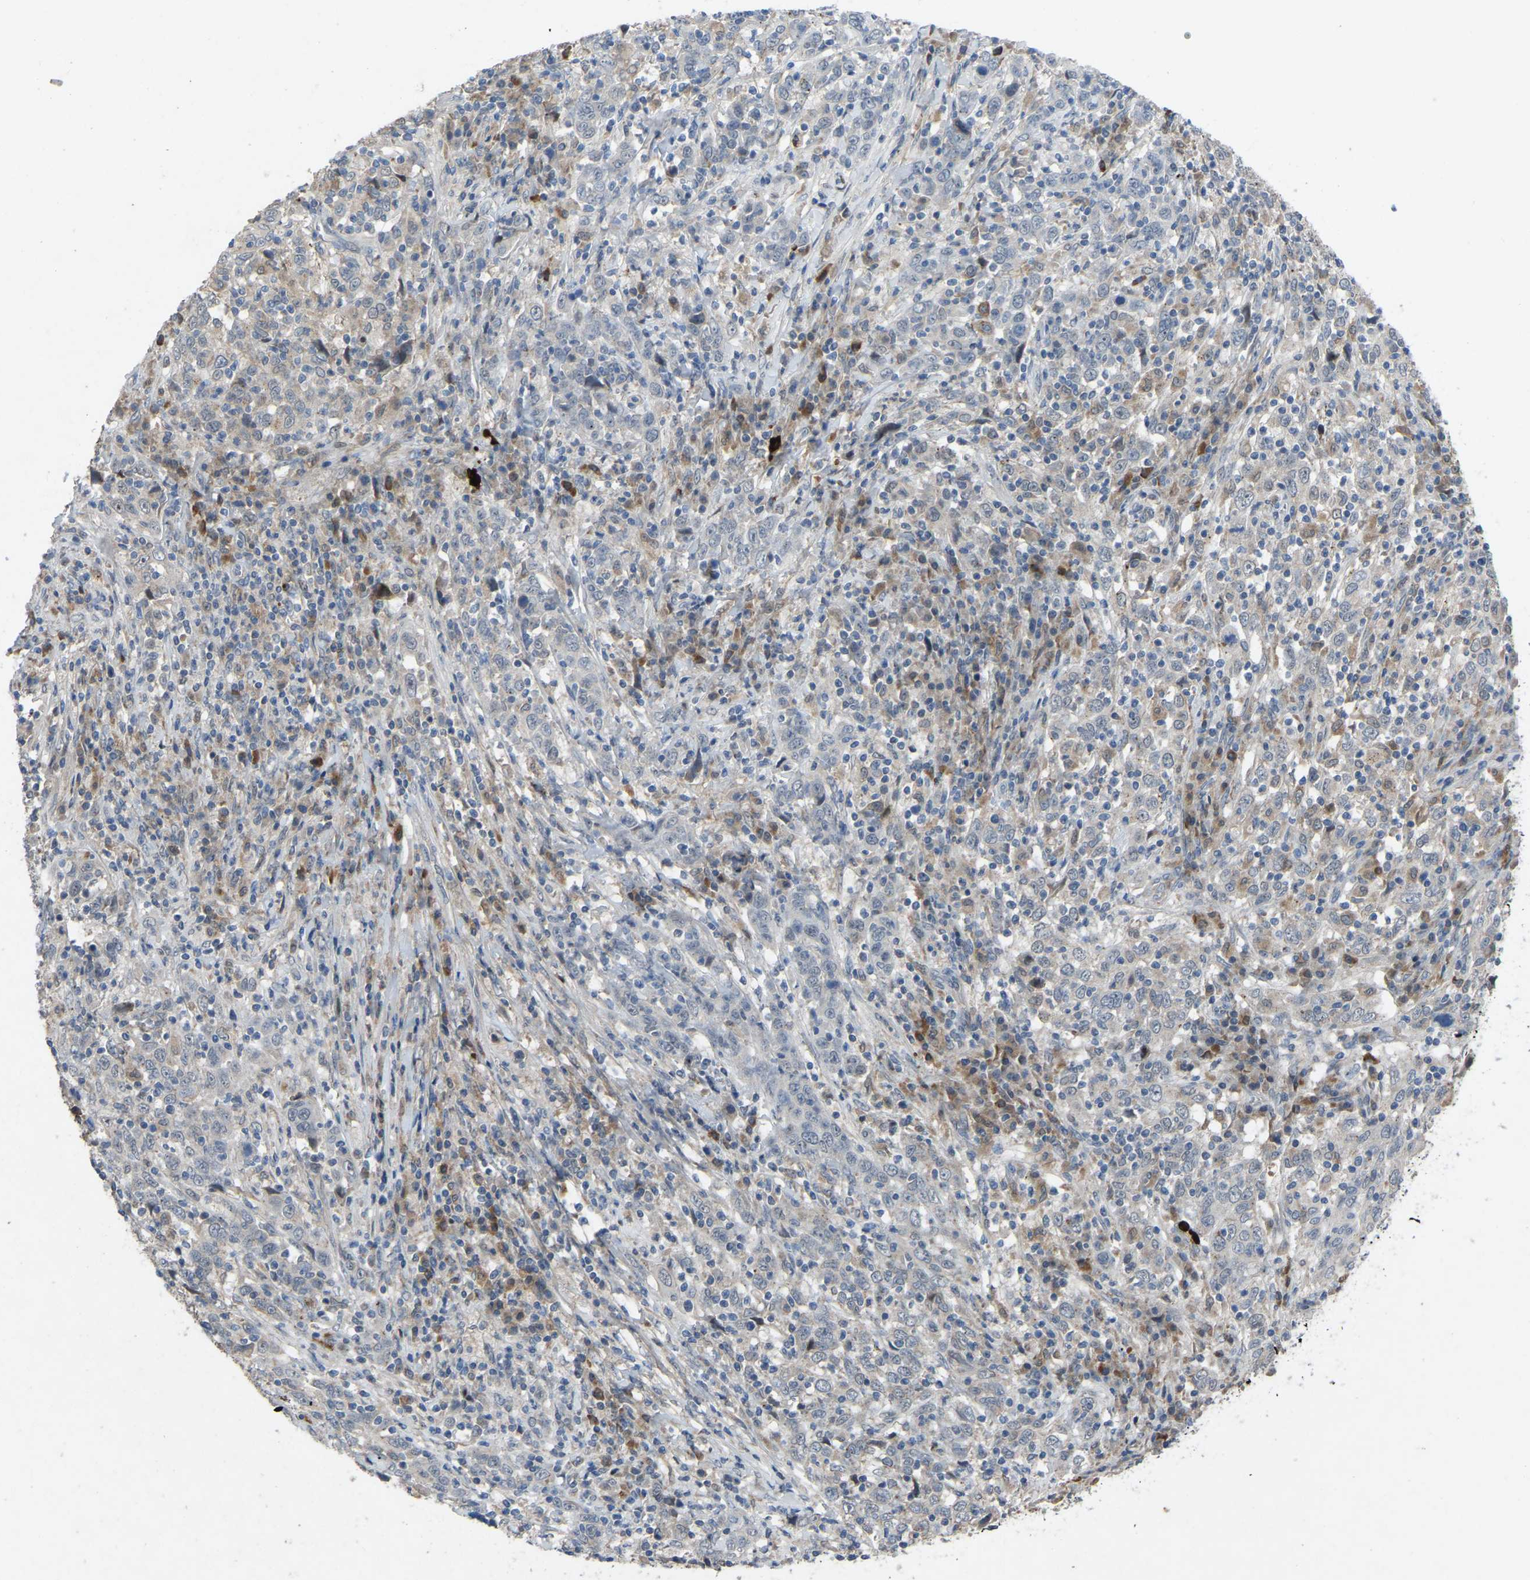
{"staining": {"intensity": "negative", "quantity": "none", "location": "none"}, "tissue": "cervical cancer", "cell_type": "Tumor cells", "image_type": "cancer", "snomed": [{"axis": "morphology", "description": "Squamous cell carcinoma, NOS"}, {"axis": "topography", "description": "Cervix"}], "caption": "Micrograph shows no significant protein positivity in tumor cells of cervical cancer (squamous cell carcinoma).", "gene": "FHIT", "patient": {"sex": "female", "age": 46}}